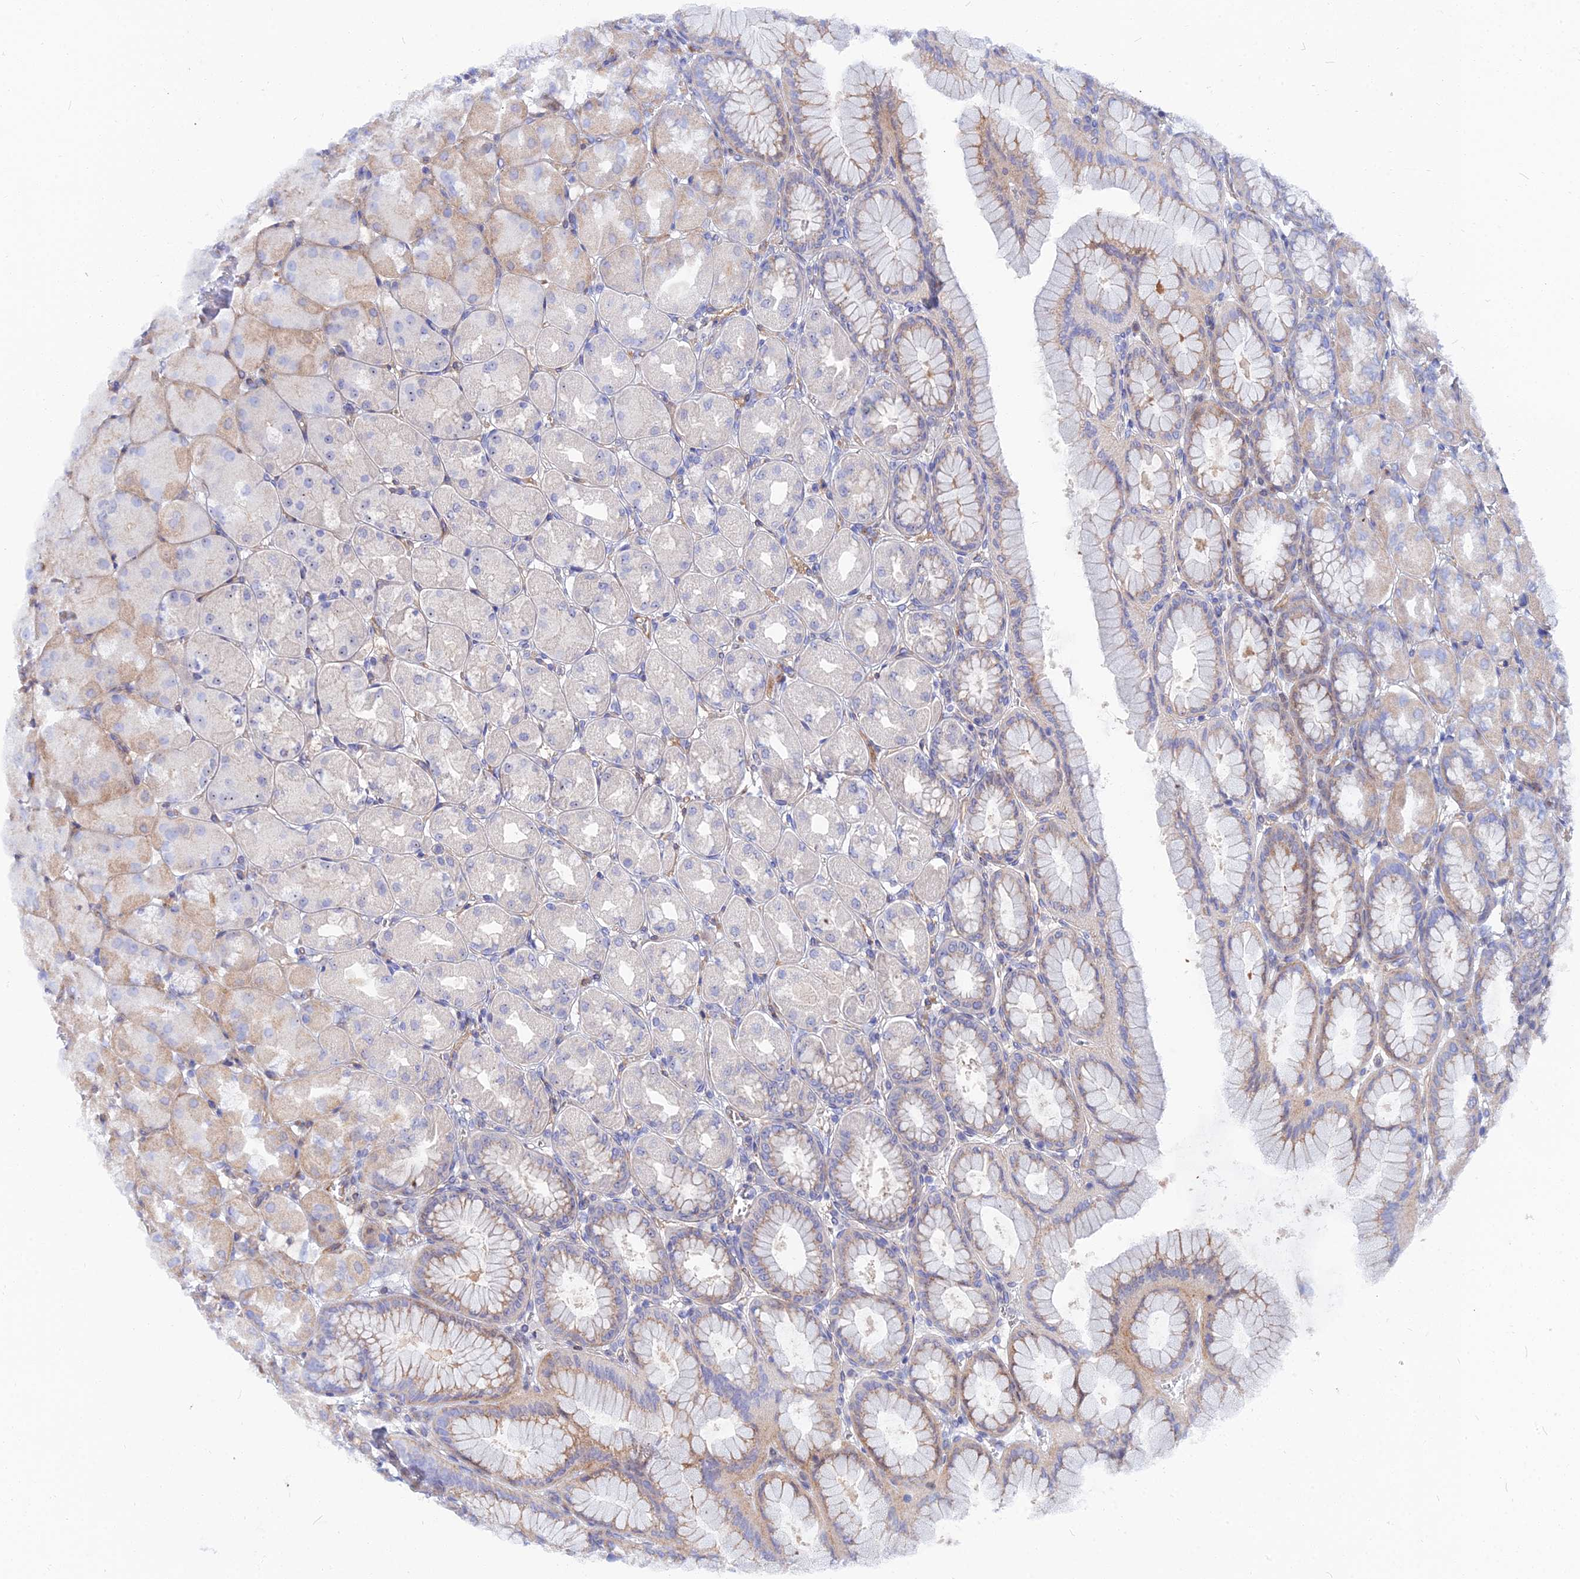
{"staining": {"intensity": "strong", "quantity": "<25%", "location": "cytoplasmic/membranous,nuclear"}, "tissue": "stomach", "cell_type": "Glandular cells", "image_type": "normal", "snomed": [{"axis": "morphology", "description": "Normal tissue, NOS"}, {"axis": "topography", "description": "Stomach, upper"}], "caption": "Immunohistochemistry micrograph of benign human stomach stained for a protein (brown), which demonstrates medium levels of strong cytoplasmic/membranous,nuclear positivity in about <25% of glandular cells.", "gene": "TRIM43B", "patient": {"sex": "female", "age": 56}}